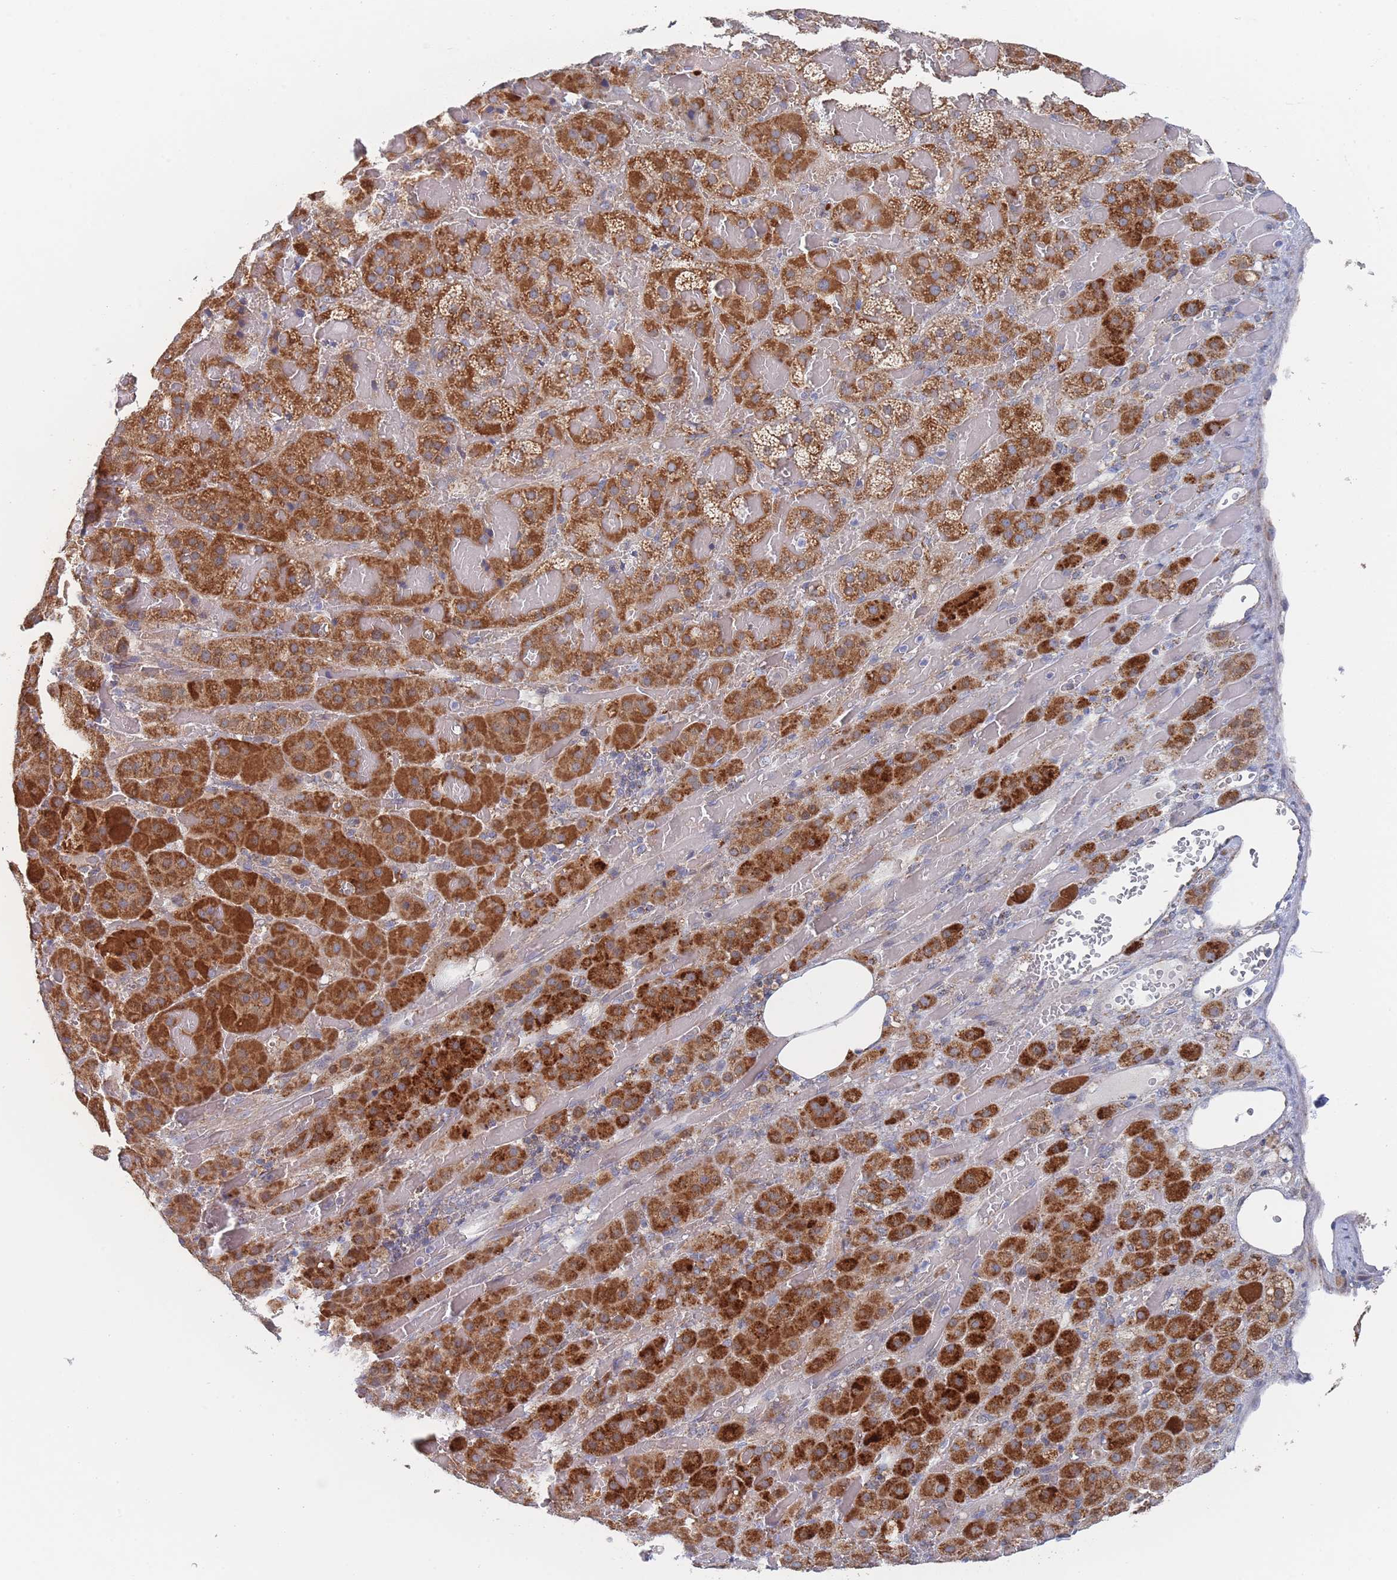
{"staining": {"intensity": "strong", "quantity": "25%-75%", "location": "cytoplasmic/membranous"}, "tissue": "adrenal gland", "cell_type": "Glandular cells", "image_type": "normal", "snomed": [{"axis": "morphology", "description": "Normal tissue, NOS"}, {"axis": "topography", "description": "Adrenal gland"}], "caption": "This photomicrograph shows immunohistochemistry staining of normal human adrenal gland, with high strong cytoplasmic/membranous expression in about 25%-75% of glandular cells.", "gene": "IKZF4", "patient": {"sex": "female", "age": 59}}